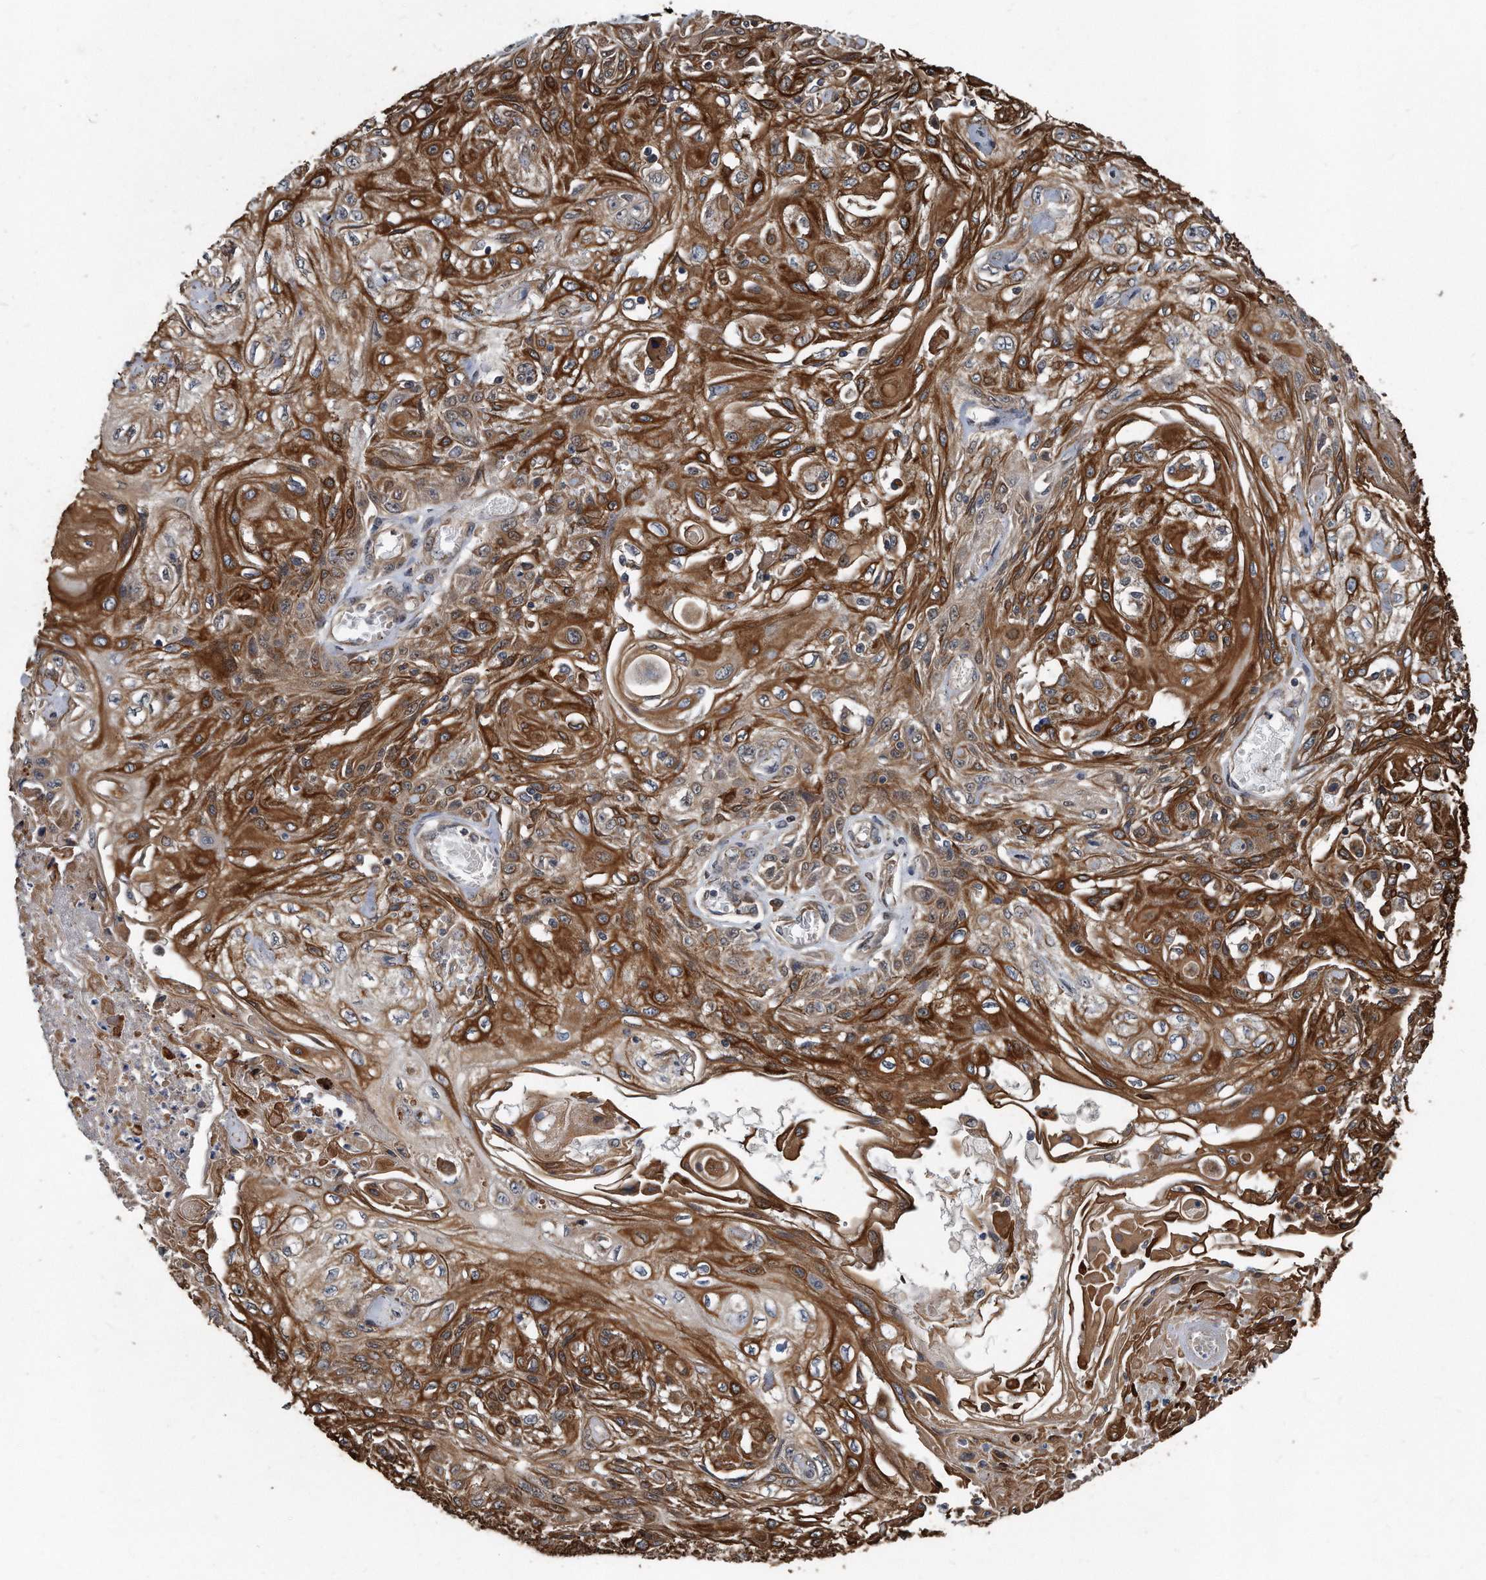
{"staining": {"intensity": "strong", "quantity": ">75%", "location": "cytoplasmic/membranous"}, "tissue": "skin cancer", "cell_type": "Tumor cells", "image_type": "cancer", "snomed": [{"axis": "morphology", "description": "Squamous cell carcinoma, NOS"}, {"axis": "morphology", "description": "Squamous cell carcinoma, metastatic, NOS"}, {"axis": "topography", "description": "Skin"}, {"axis": "topography", "description": "Lymph node"}], "caption": "Protein analysis of skin cancer (metastatic squamous cell carcinoma) tissue displays strong cytoplasmic/membranous positivity in approximately >75% of tumor cells.", "gene": "FAM136A", "patient": {"sex": "male", "age": 75}}